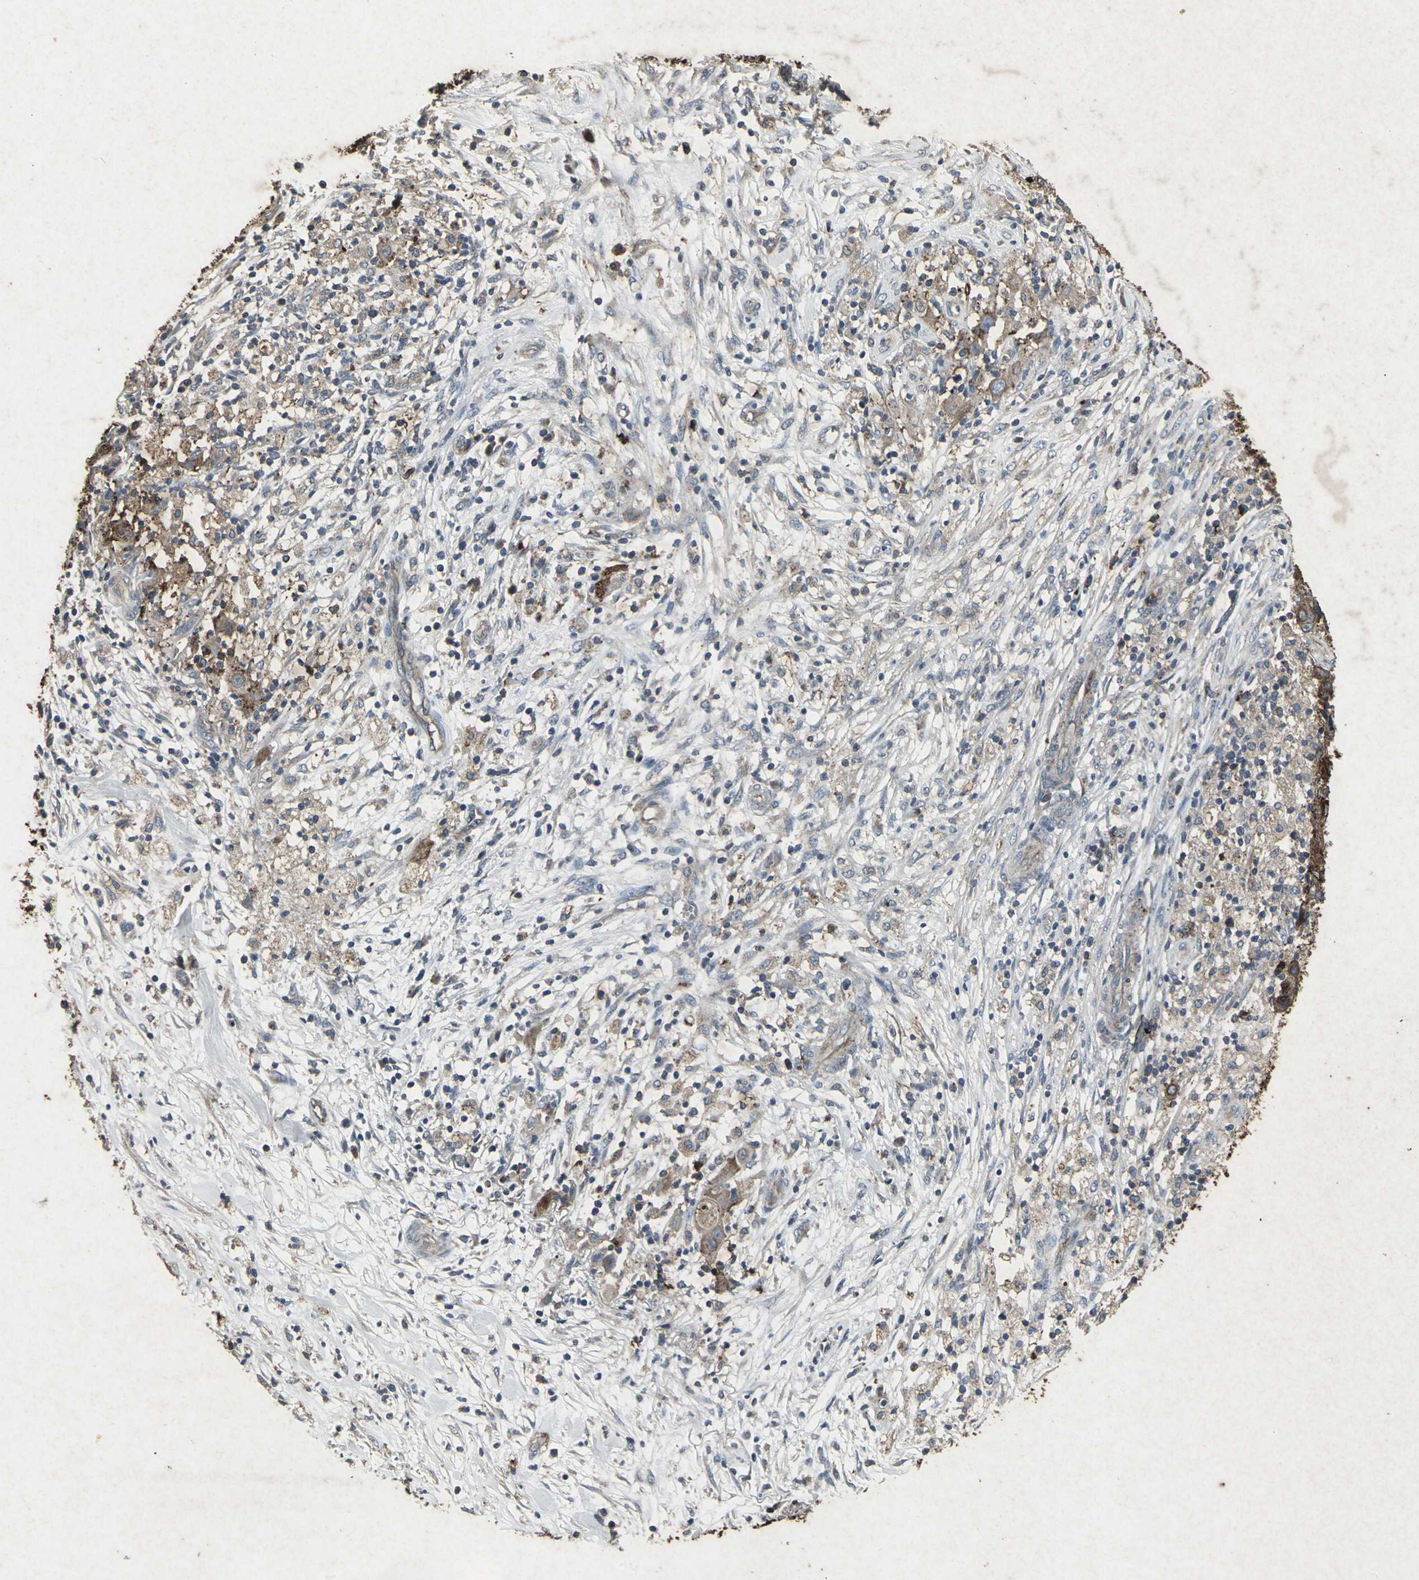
{"staining": {"intensity": "strong", "quantity": ">75%", "location": "cytoplasmic/membranous"}, "tissue": "ovarian cancer", "cell_type": "Tumor cells", "image_type": "cancer", "snomed": [{"axis": "morphology", "description": "Carcinoma, endometroid"}, {"axis": "topography", "description": "Ovary"}], "caption": "Approximately >75% of tumor cells in ovarian endometroid carcinoma exhibit strong cytoplasmic/membranous protein positivity as visualized by brown immunohistochemical staining.", "gene": "CCR9", "patient": {"sex": "female", "age": 42}}